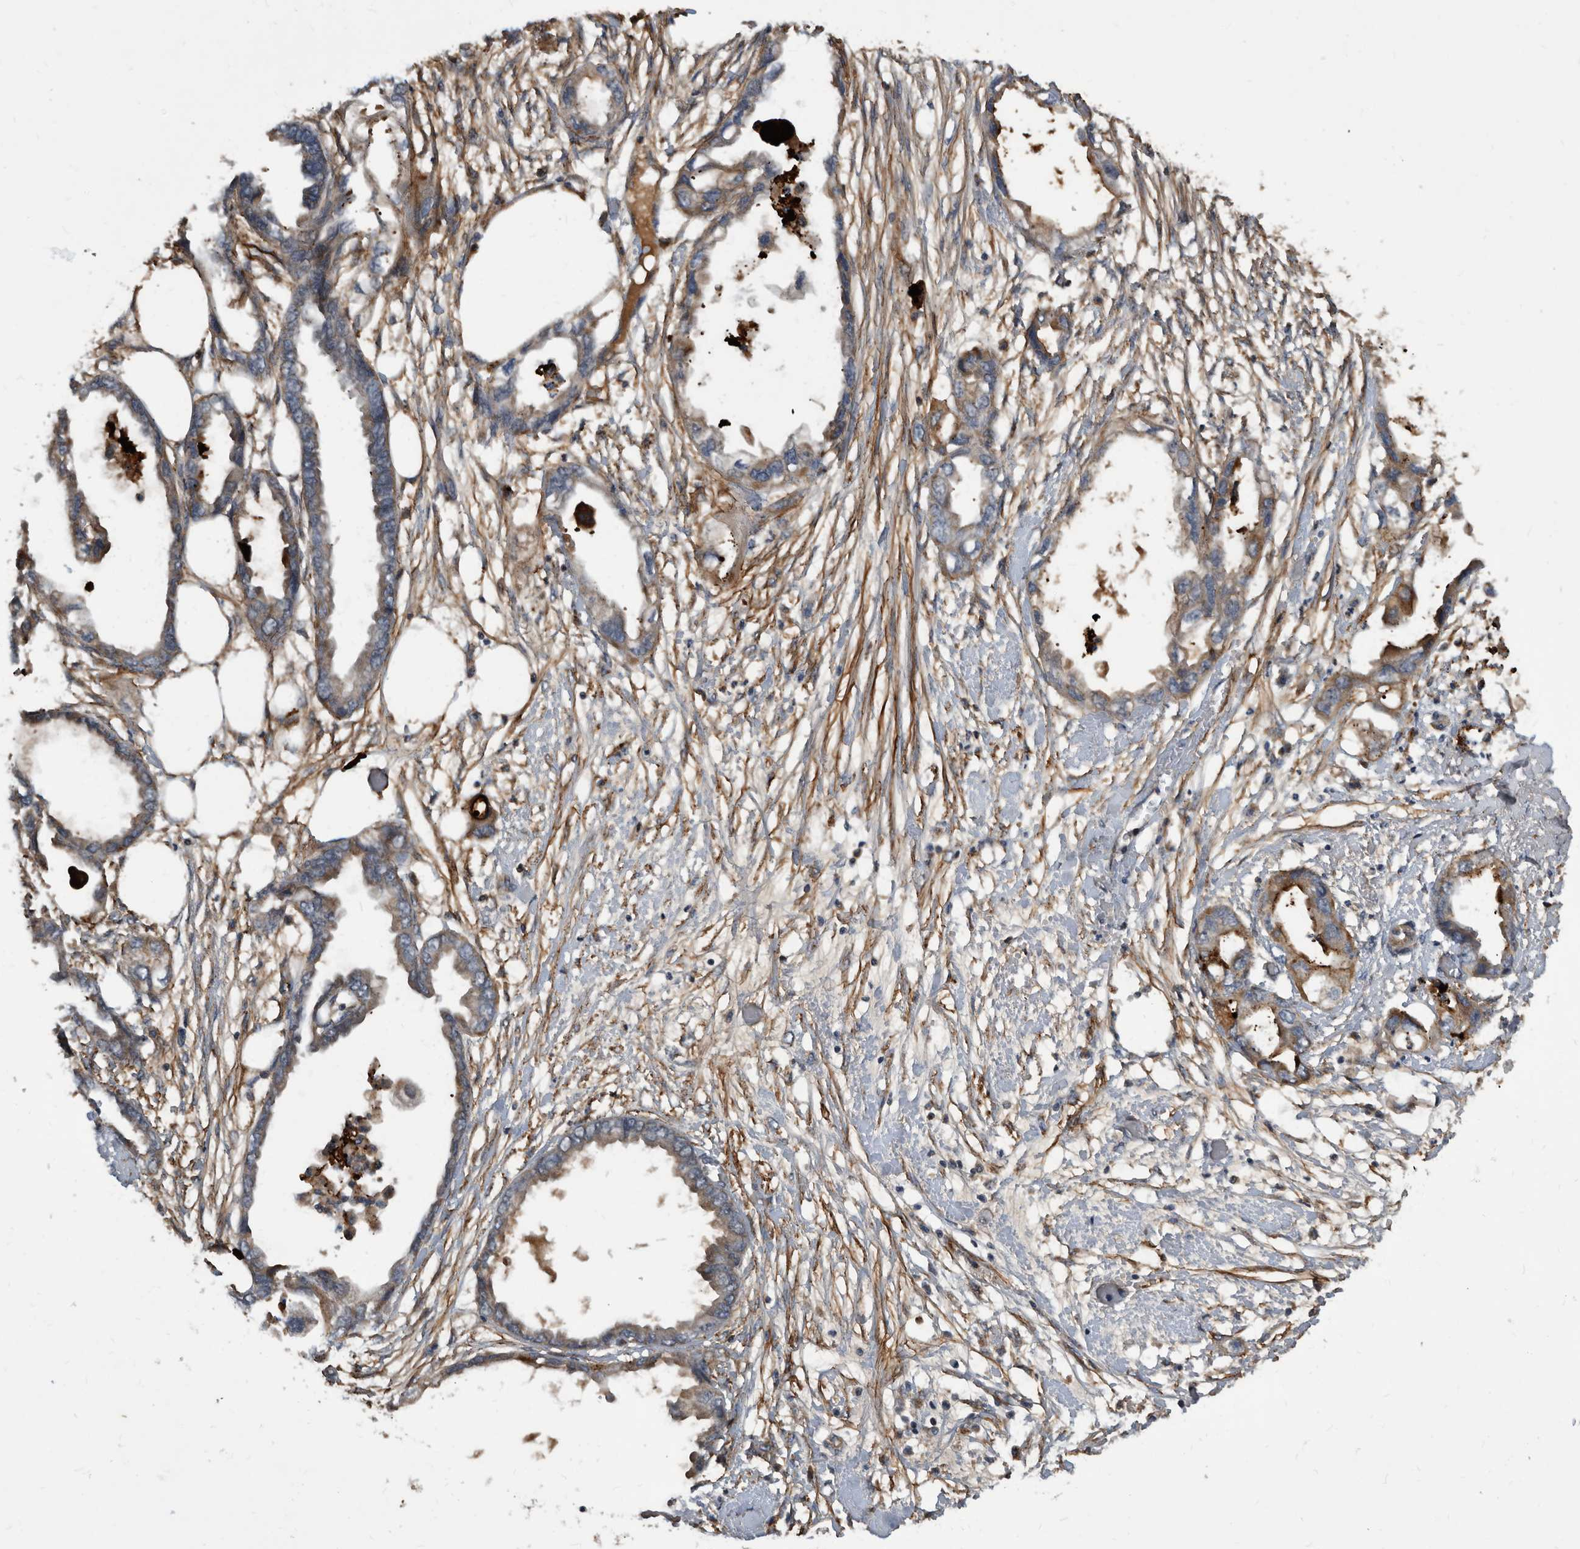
{"staining": {"intensity": "moderate", "quantity": "25%-75%", "location": "cytoplasmic/membranous"}, "tissue": "endometrial cancer", "cell_type": "Tumor cells", "image_type": "cancer", "snomed": [{"axis": "morphology", "description": "Adenocarcinoma, NOS"}, {"axis": "morphology", "description": "Adenocarcinoma, metastatic, NOS"}, {"axis": "topography", "description": "Adipose tissue"}, {"axis": "topography", "description": "Endometrium"}], "caption": "A photomicrograph of human endometrial metastatic adenocarcinoma stained for a protein shows moderate cytoplasmic/membranous brown staining in tumor cells. The protein of interest is stained brown, and the nuclei are stained in blue (DAB IHC with brightfield microscopy, high magnification).", "gene": "PI15", "patient": {"sex": "female", "age": 67}}